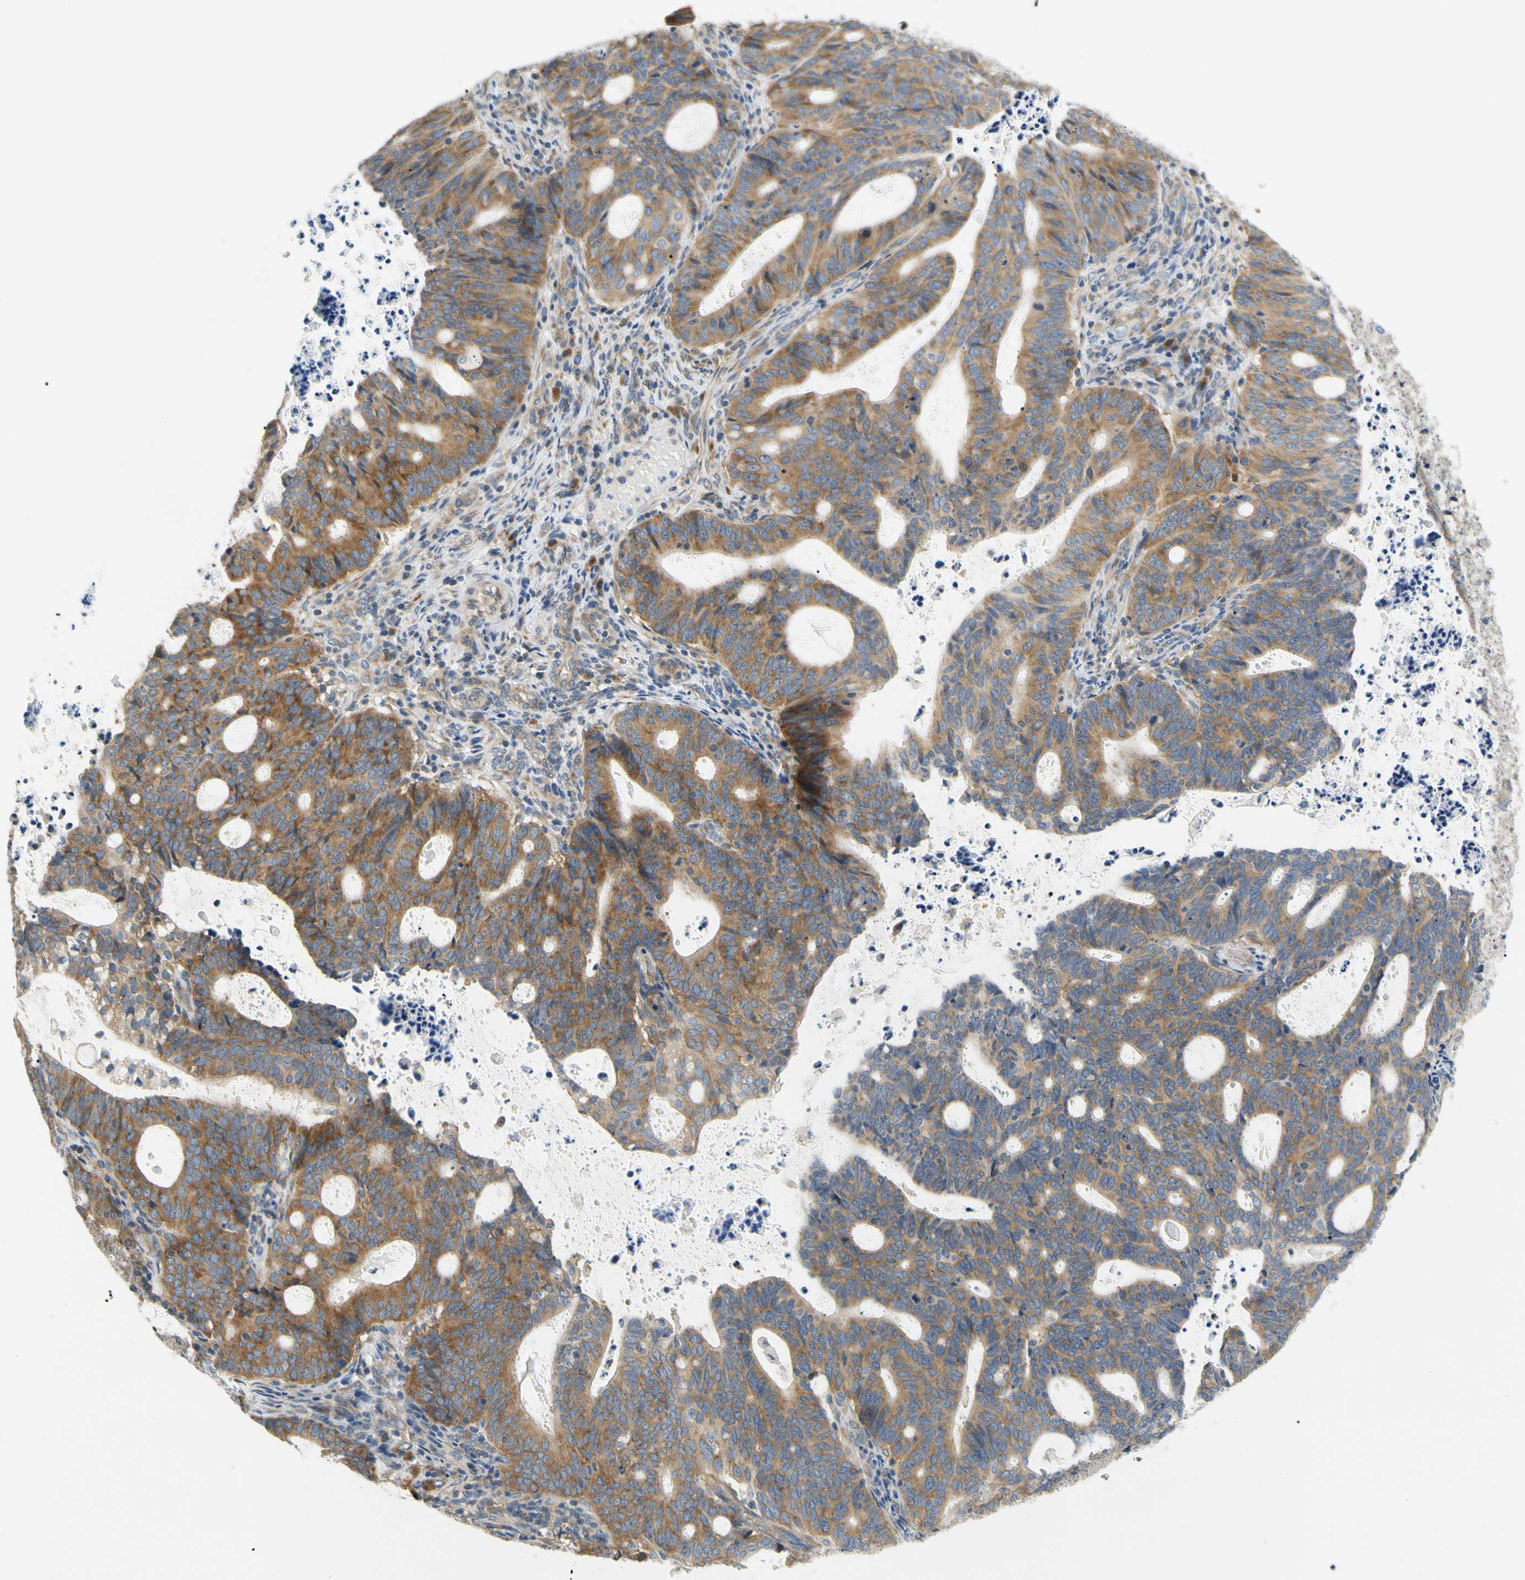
{"staining": {"intensity": "moderate", "quantity": ">75%", "location": "cytoplasmic/membranous"}, "tissue": "endometrial cancer", "cell_type": "Tumor cells", "image_type": "cancer", "snomed": [{"axis": "morphology", "description": "Adenocarcinoma, NOS"}, {"axis": "topography", "description": "Uterus"}], "caption": "The immunohistochemical stain labels moderate cytoplasmic/membranous positivity in tumor cells of endometrial adenocarcinoma tissue.", "gene": "LRRC47", "patient": {"sex": "female", "age": 83}}